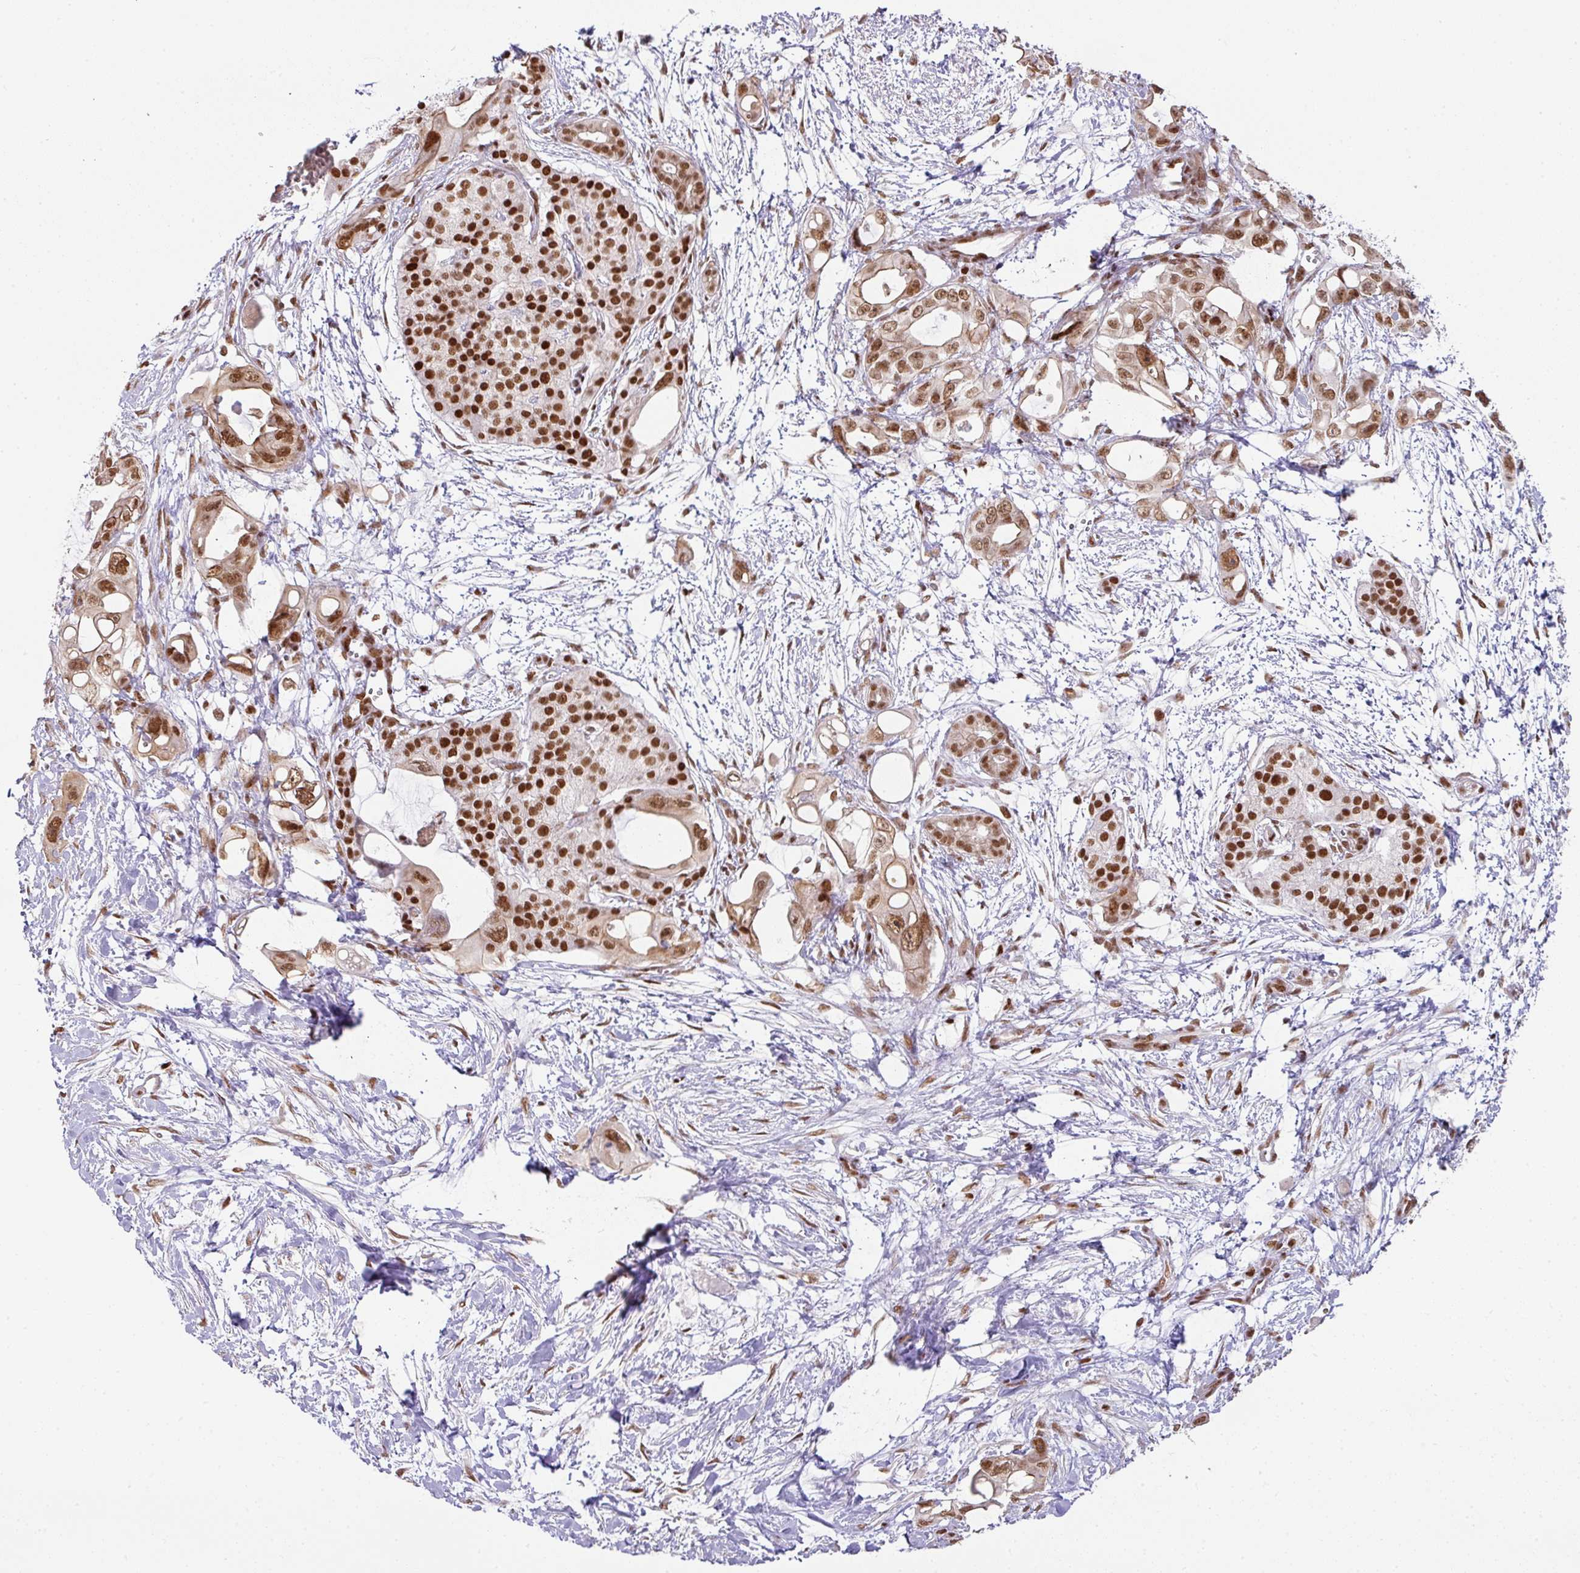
{"staining": {"intensity": "moderate", "quantity": ">75%", "location": "cytoplasmic/membranous,nuclear"}, "tissue": "pancreatic cancer", "cell_type": "Tumor cells", "image_type": "cancer", "snomed": [{"axis": "morphology", "description": "Adenocarcinoma, NOS"}, {"axis": "topography", "description": "Pancreas"}], "caption": "Immunohistochemical staining of pancreatic cancer reveals medium levels of moderate cytoplasmic/membranous and nuclear protein expression in approximately >75% of tumor cells.", "gene": "NCOA5", "patient": {"sex": "male", "age": 61}}